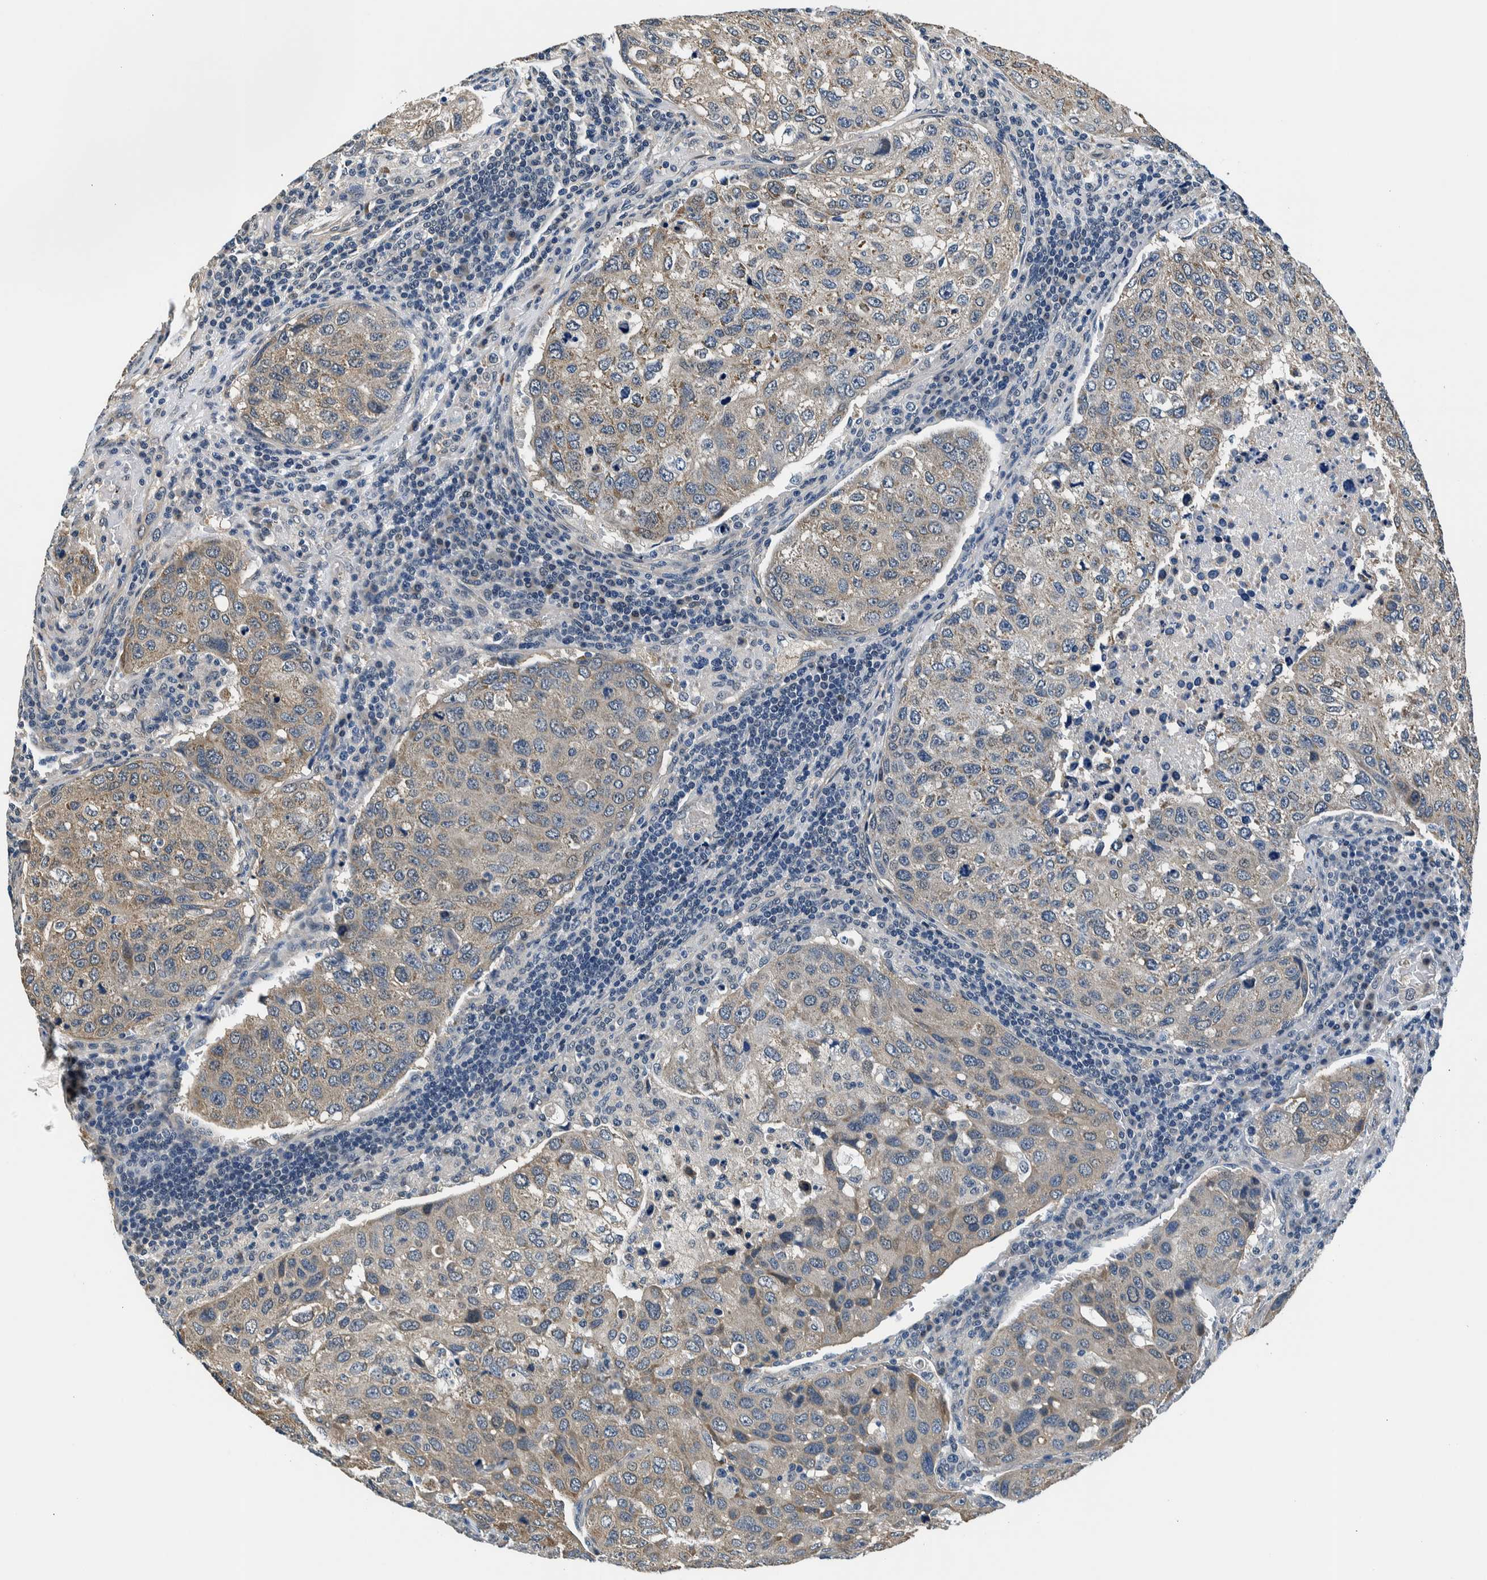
{"staining": {"intensity": "weak", "quantity": ">75%", "location": "cytoplasmic/membranous"}, "tissue": "urothelial cancer", "cell_type": "Tumor cells", "image_type": "cancer", "snomed": [{"axis": "morphology", "description": "Urothelial carcinoma, High grade"}, {"axis": "topography", "description": "Lymph node"}, {"axis": "topography", "description": "Urinary bladder"}], "caption": "A brown stain labels weak cytoplasmic/membranous staining of a protein in high-grade urothelial carcinoma tumor cells. The protein of interest is stained brown, and the nuclei are stained in blue (DAB (3,3'-diaminobenzidine) IHC with brightfield microscopy, high magnification).", "gene": "NIBAN2", "patient": {"sex": "male", "age": 51}}